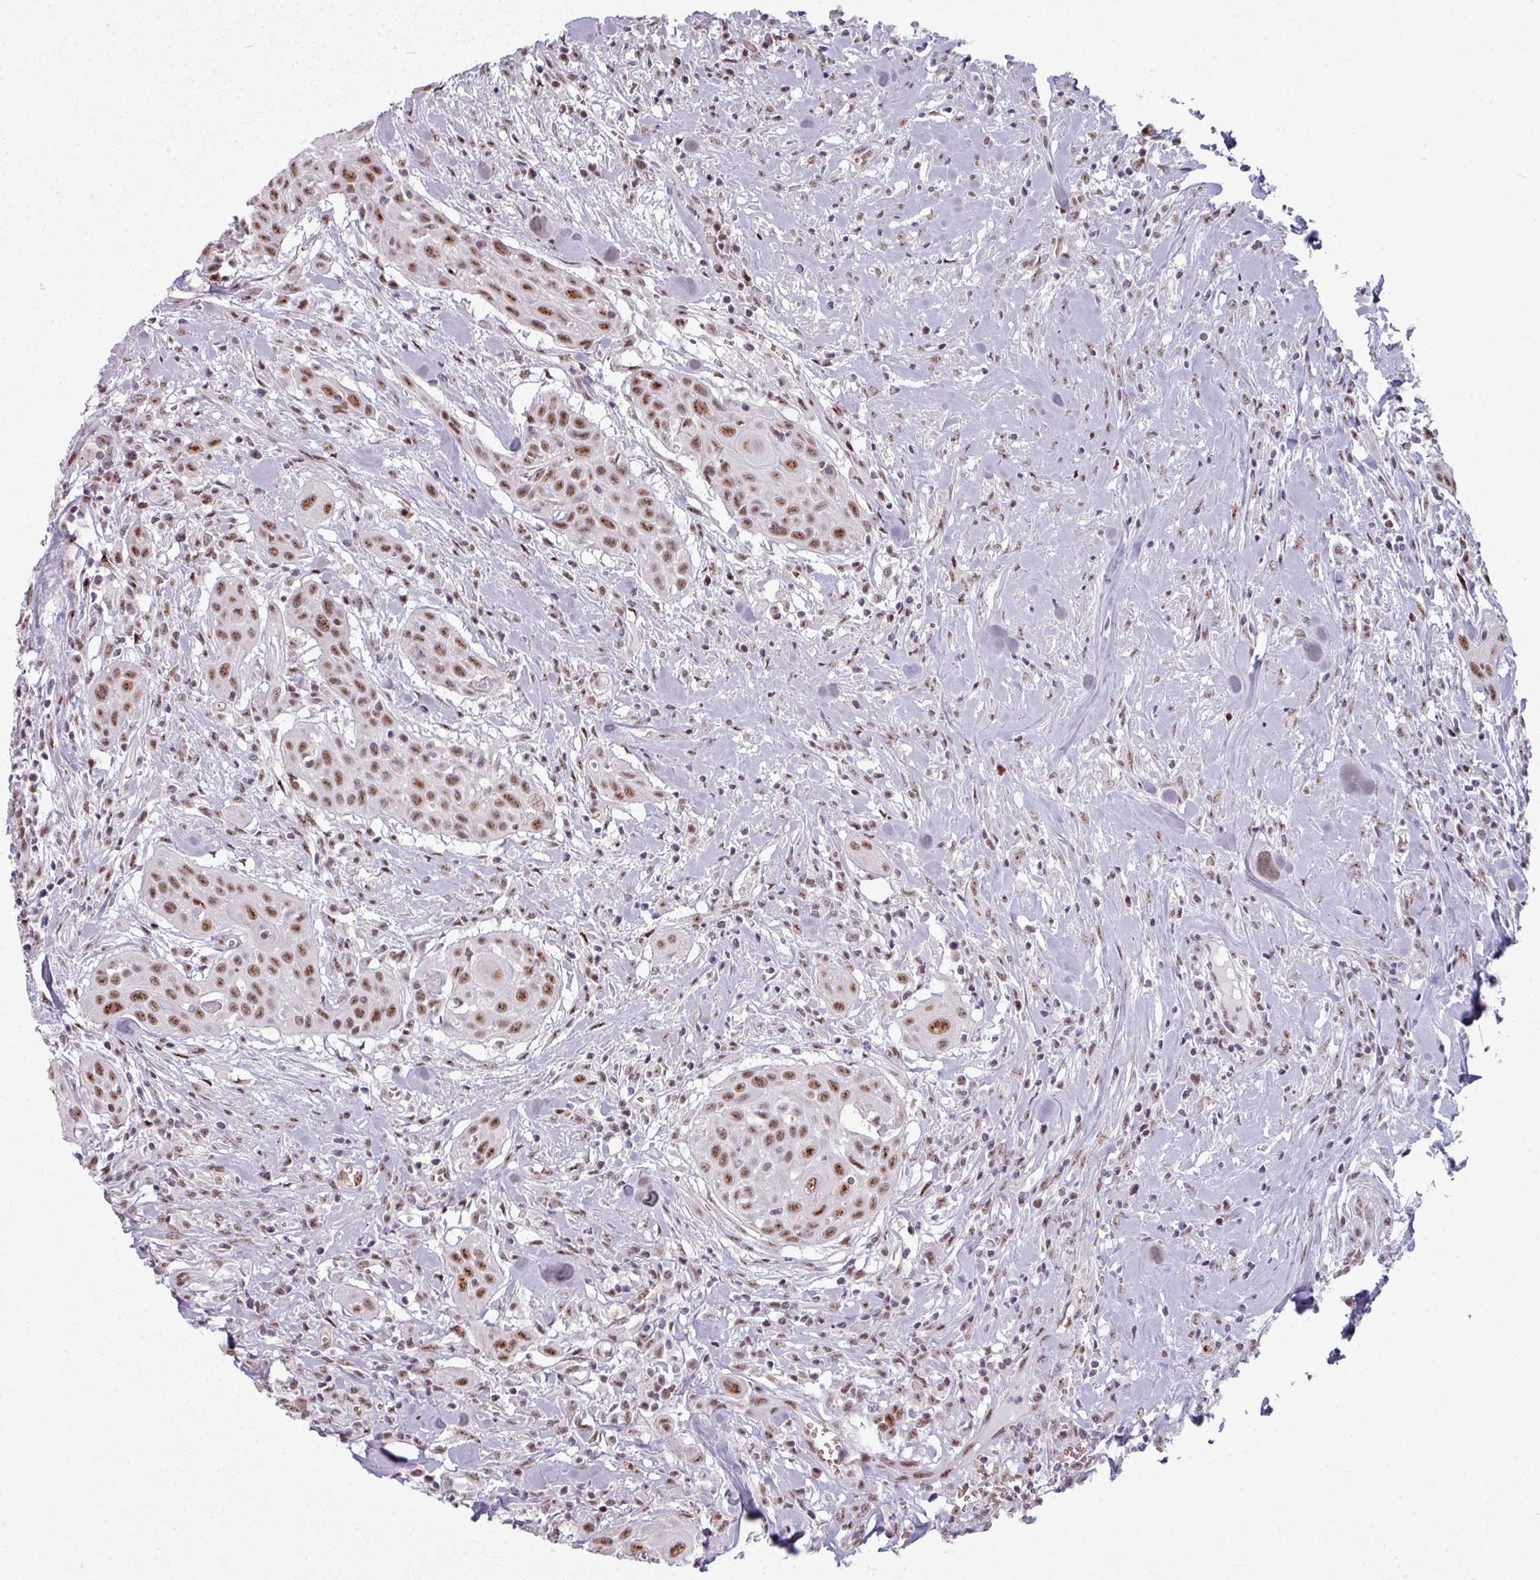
{"staining": {"intensity": "moderate", "quantity": ">75%", "location": "nuclear"}, "tissue": "head and neck cancer", "cell_type": "Tumor cells", "image_type": "cancer", "snomed": [{"axis": "morphology", "description": "Squamous cell carcinoma, NOS"}, {"axis": "topography", "description": "Lymph node"}, {"axis": "topography", "description": "Salivary gland"}, {"axis": "topography", "description": "Head-Neck"}], "caption": "The photomicrograph exhibits immunohistochemical staining of head and neck squamous cell carcinoma. There is moderate nuclear positivity is present in about >75% of tumor cells.", "gene": "NCOR1", "patient": {"sex": "female", "age": 74}}